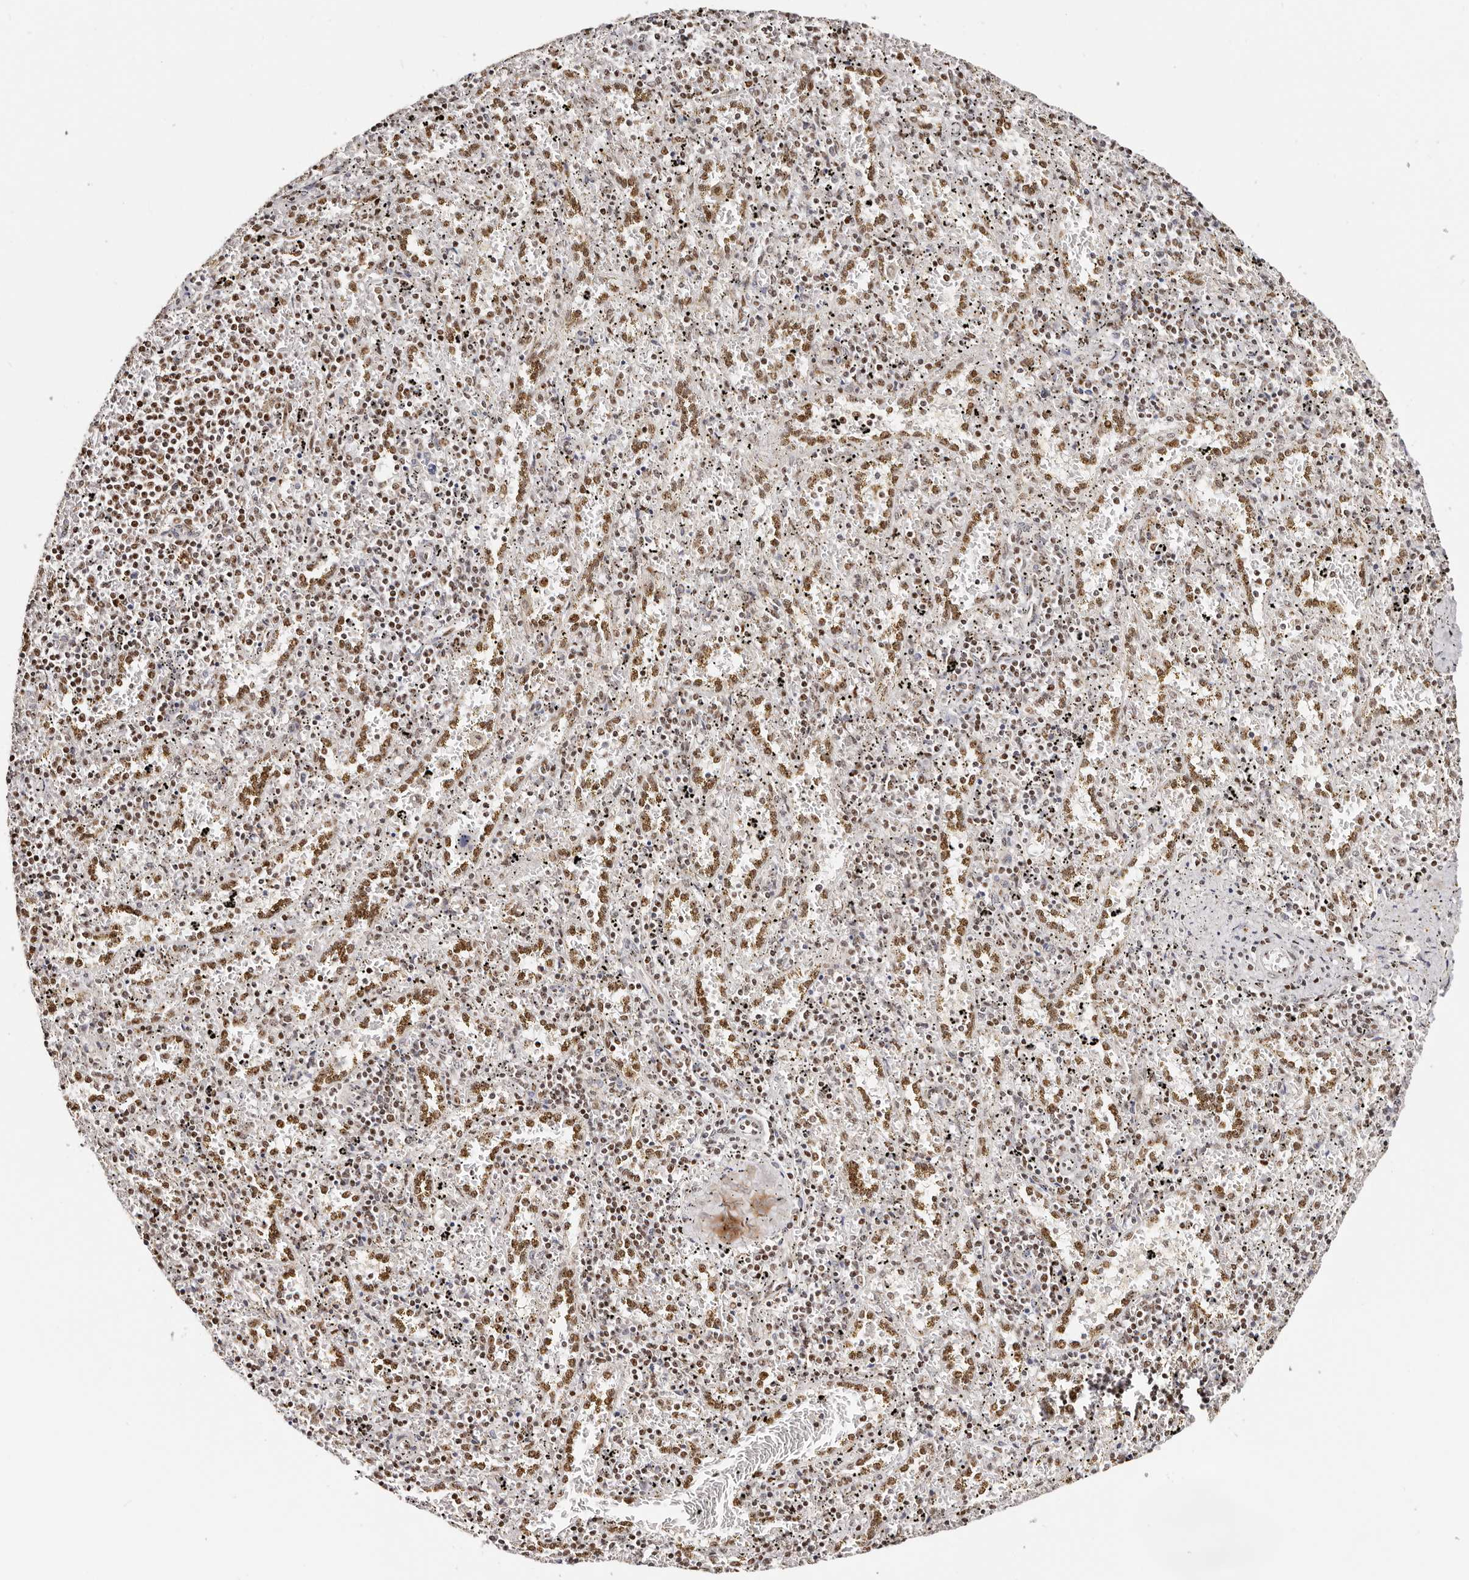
{"staining": {"intensity": "weak", "quantity": "25%-75%", "location": "nuclear"}, "tissue": "spleen", "cell_type": "Cells in red pulp", "image_type": "normal", "snomed": [{"axis": "morphology", "description": "Normal tissue, NOS"}, {"axis": "topography", "description": "Spleen"}], "caption": "Immunohistochemical staining of normal human spleen shows weak nuclear protein positivity in approximately 25%-75% of cells in red pulp.", "gene": "IQGAP3", "patient": {"sex": "male", "age": 11}}